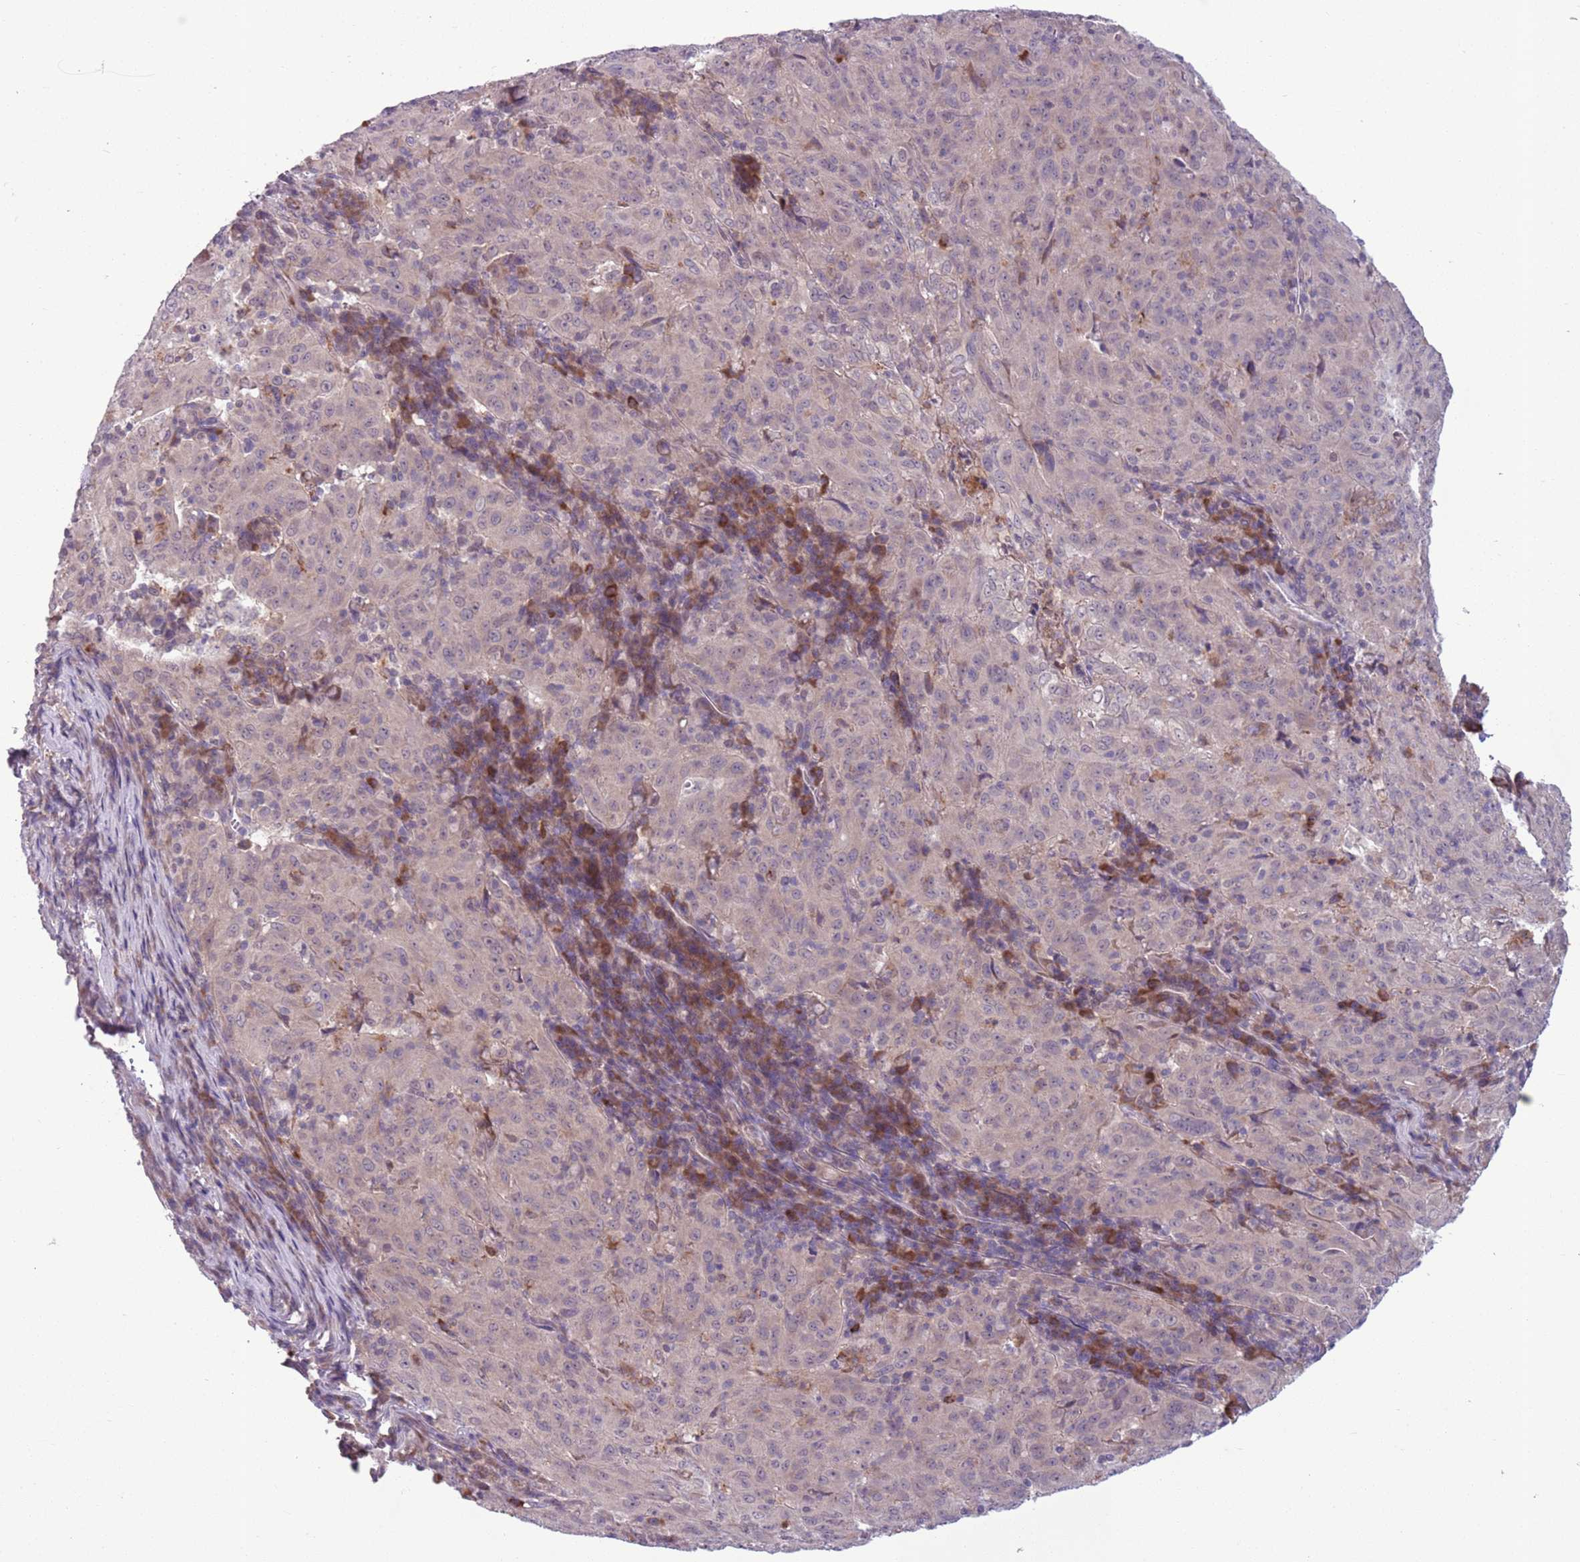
{"staining": {"intensity": "negative", "quantity": "none", "location": "none"}, "tissue": "pancreatic cancer", "cell_type": "Tumor cells", "image_type": "cancer", "snomed": [{"axis": "morphology", "description": "Adenocarcinoma, NOS"}, {"axis": "topography", "description": "Pancreas"}], "caption": "DAB immunohistochemical staining of adenocarcinoma (pancreatic) reveals no significant expression in tumor cells. (DAB (3,3'-diaminobenzidine) immunohistochemistry, high magnification).", "gene": "JAML", "patient": {"sex": "male", "age": 63}}